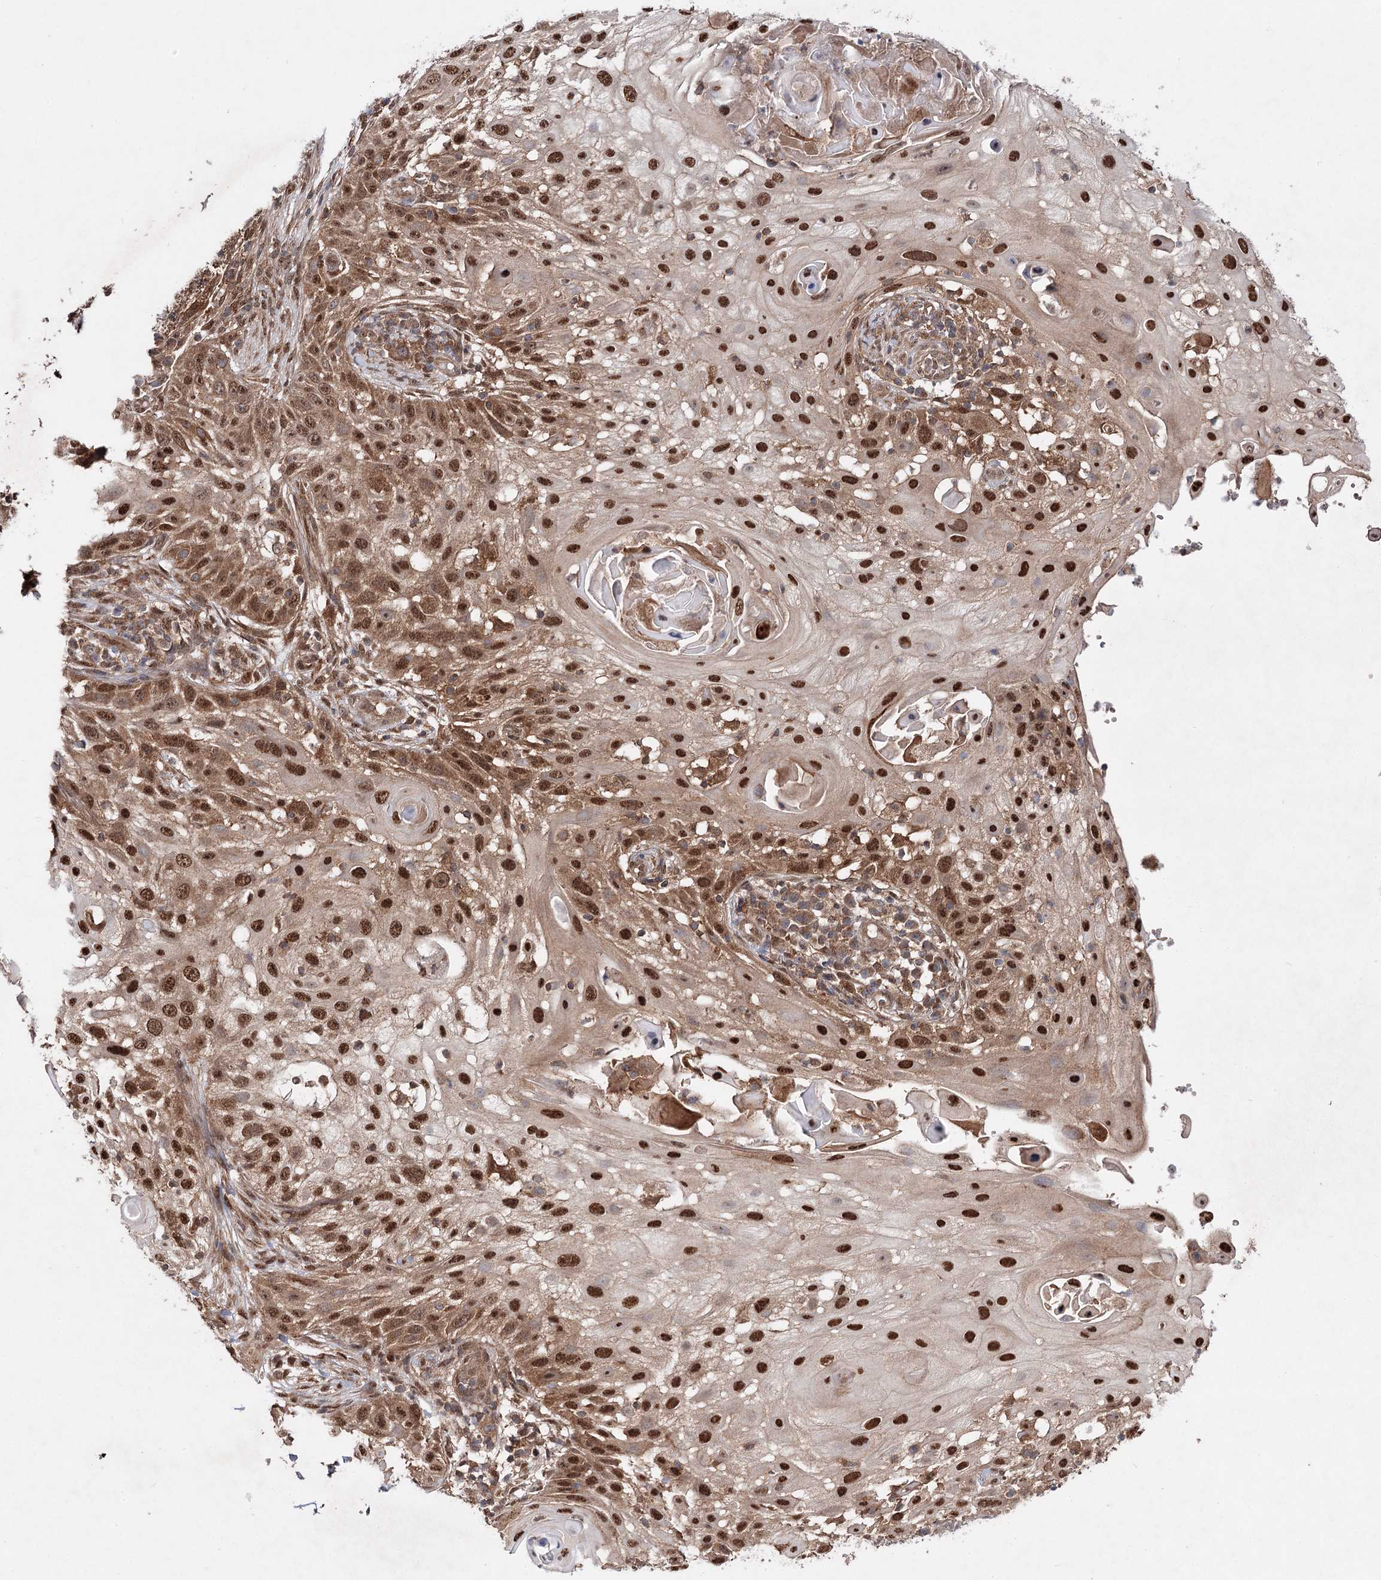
{"staining": {"intensity": "strong", "quantity": ">75%", "location": "nuclear"}, "tissue": "skin cancer", "cell_type": "Tumor cells", "image_type": "cancer", "snomed": [{"axis": "morphology", "description": "Squamous cell carcinoma, NOS"}, {"axis": "topography", "description": "Skin"}], "caption": "DAB (3,3'-diaminobenzidine) immunohistochemical staining of human skin cancer demonstrates strong nuclear protein positivity in approximately >75% of tumor cells. The protein is stained brown, and the nuclei are stained in blue (DAB (3,3'-diaminobenzidine) IHC with brightfield microscopy, high magnification).", "gene": "C12orf4", "patient": {"sex": "female", "age": 44}}